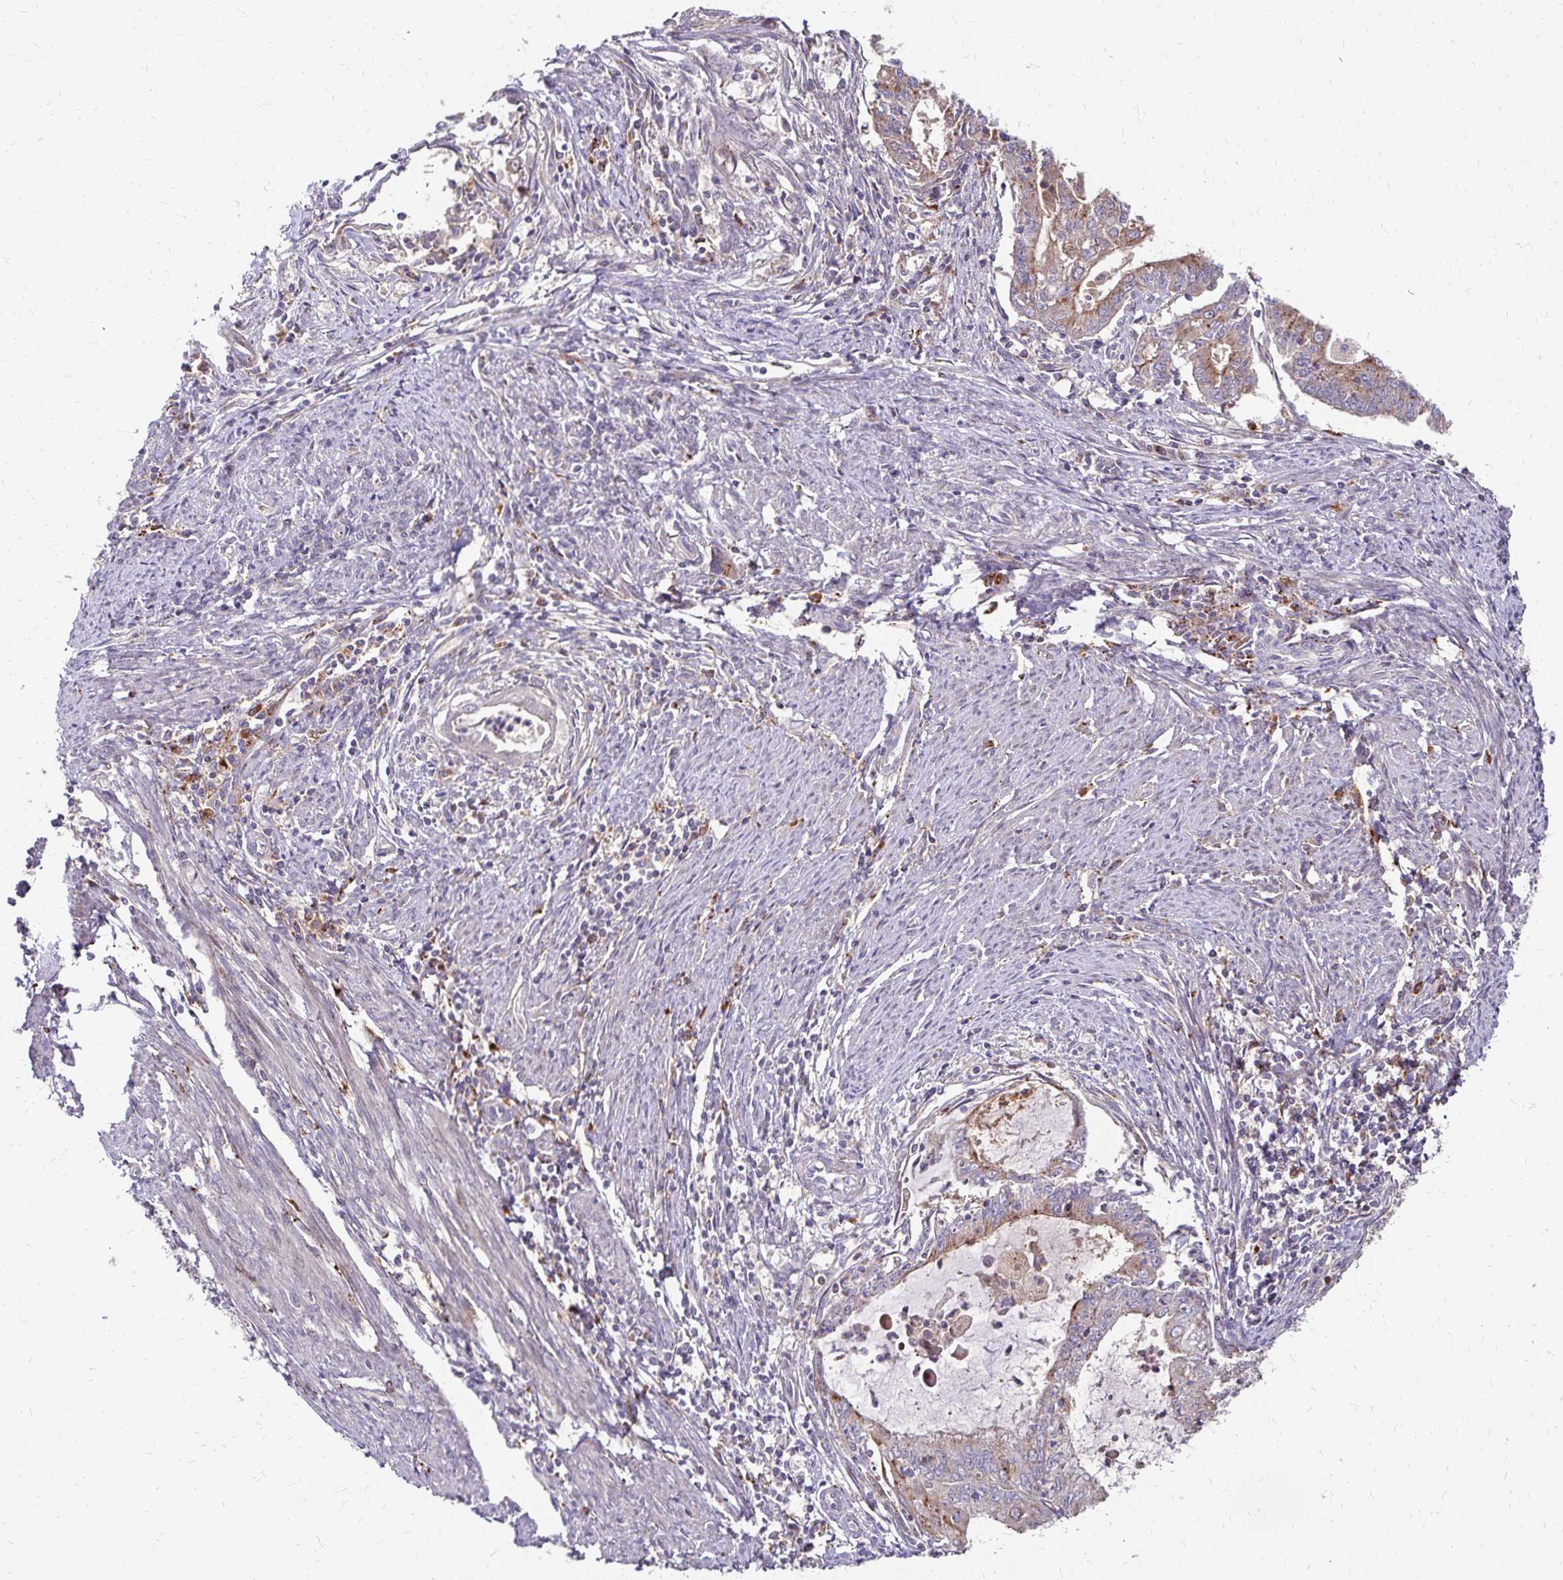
{"staining": {"intensity": "moderate", "quantity": "<25%", "location": "cytoplasmic/membranous"}, "tissue": "endometrial cancer", "cell_type": "Tumor cells", "image_type": "cancer", "snomed": [{"axis": "morphology", "description": "Adenocarcinoma, NOS"}, {"axis": "topography", "description": "Endometrium"}], "caption": "This is an image of immunohistochemistry staining of endometrial cancer, which shows moderate expression in the cytoplasmic/membranous of tumor cells.", "gene": "IDUA", "patient": {"sex": "female", "age": 61}}